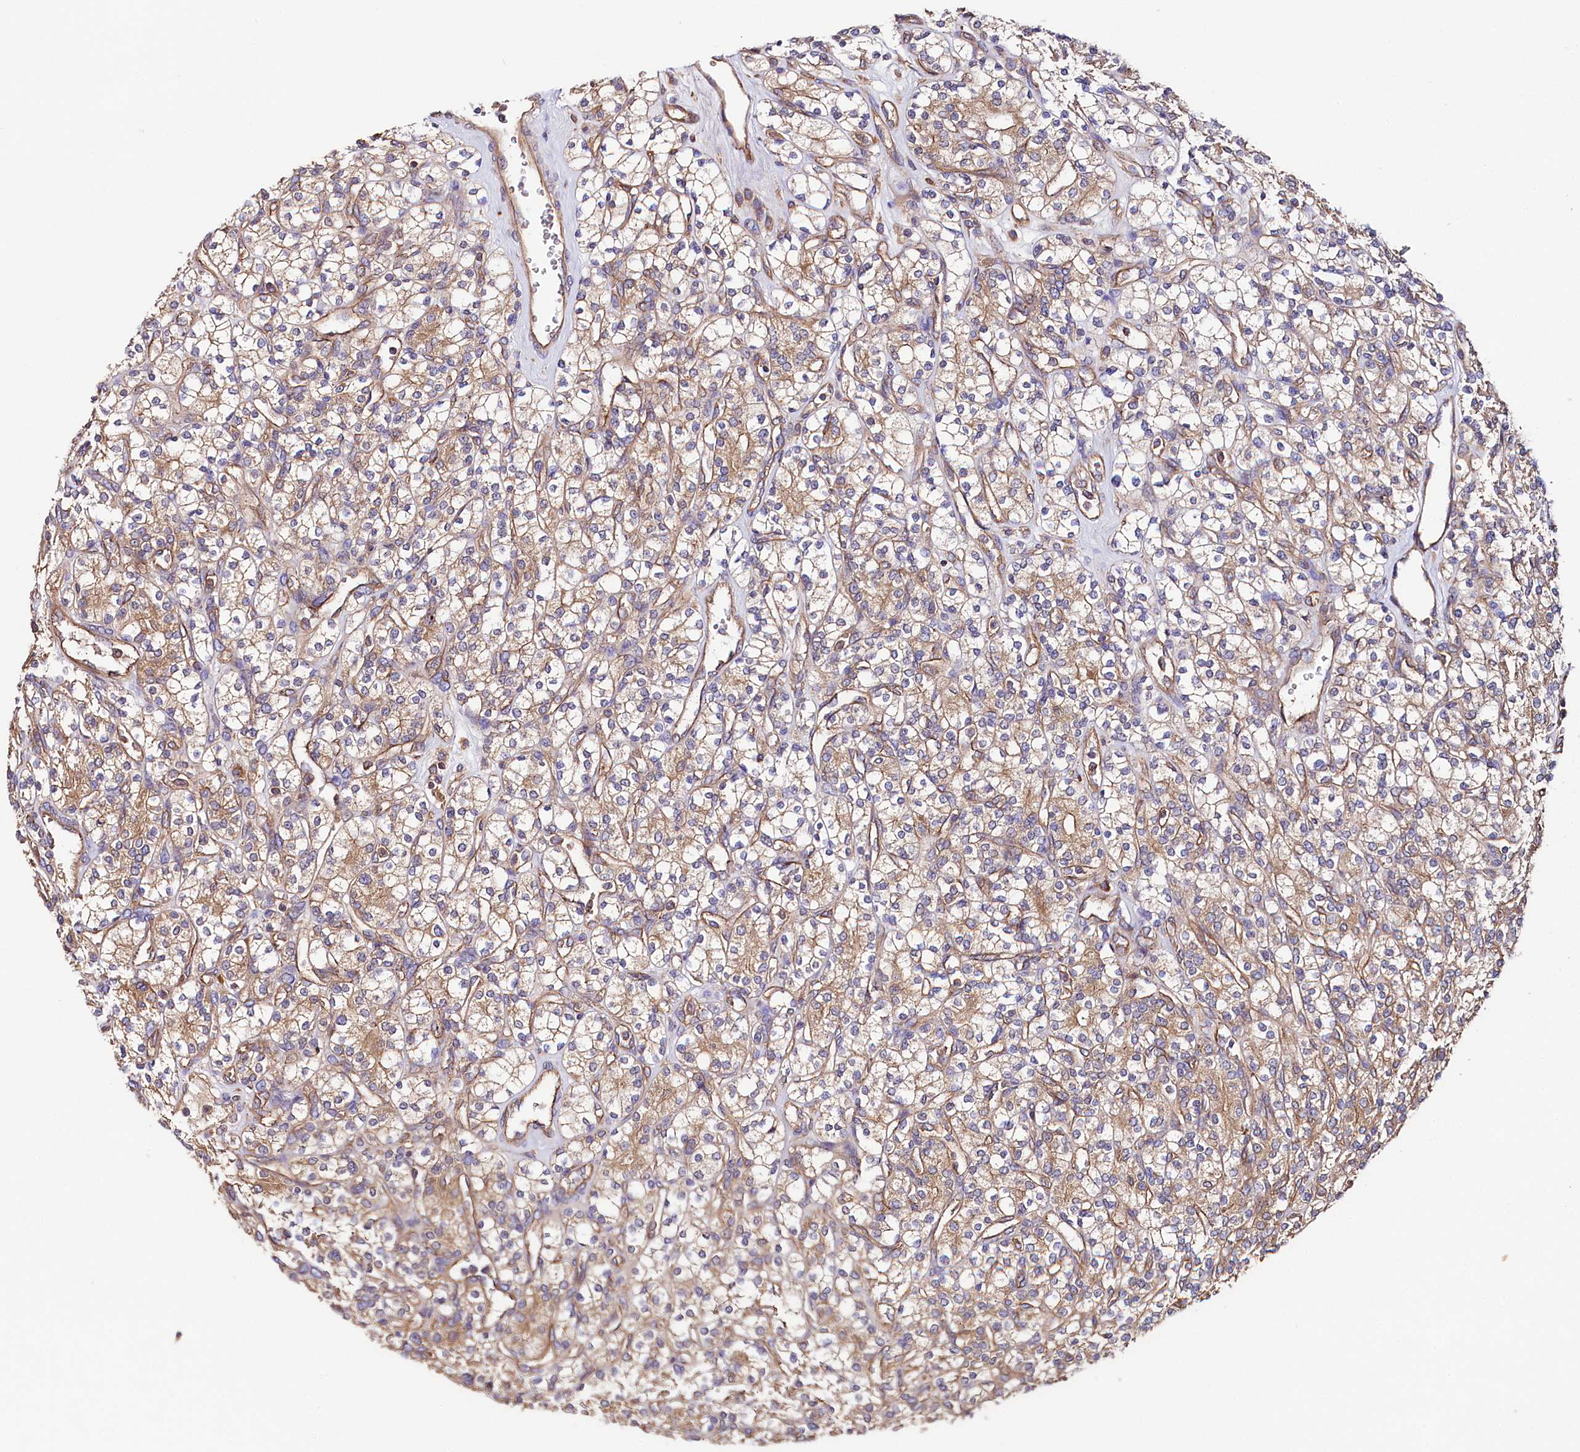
{"staining": {"intensity": "weak", "quantity": ">75%", "location": "cytoplasmic/membranous"}, "tissue": "renal cancer", "cell_type": "Tumor cells", "image_type": "cancer", "snomed": [{"axis": "morphology", "description": "Adenocarcinoma, NOS"}, {"axis": "topography", "description": "Kidney"}], "caption": "Immunohistochemical staining of renal cancer reveals low levels of weak cytoplasmic/membranous staining in about >75% of tumor cells.", "gene": "CEP295", "patient": {"sex": "male", "age": 77}}